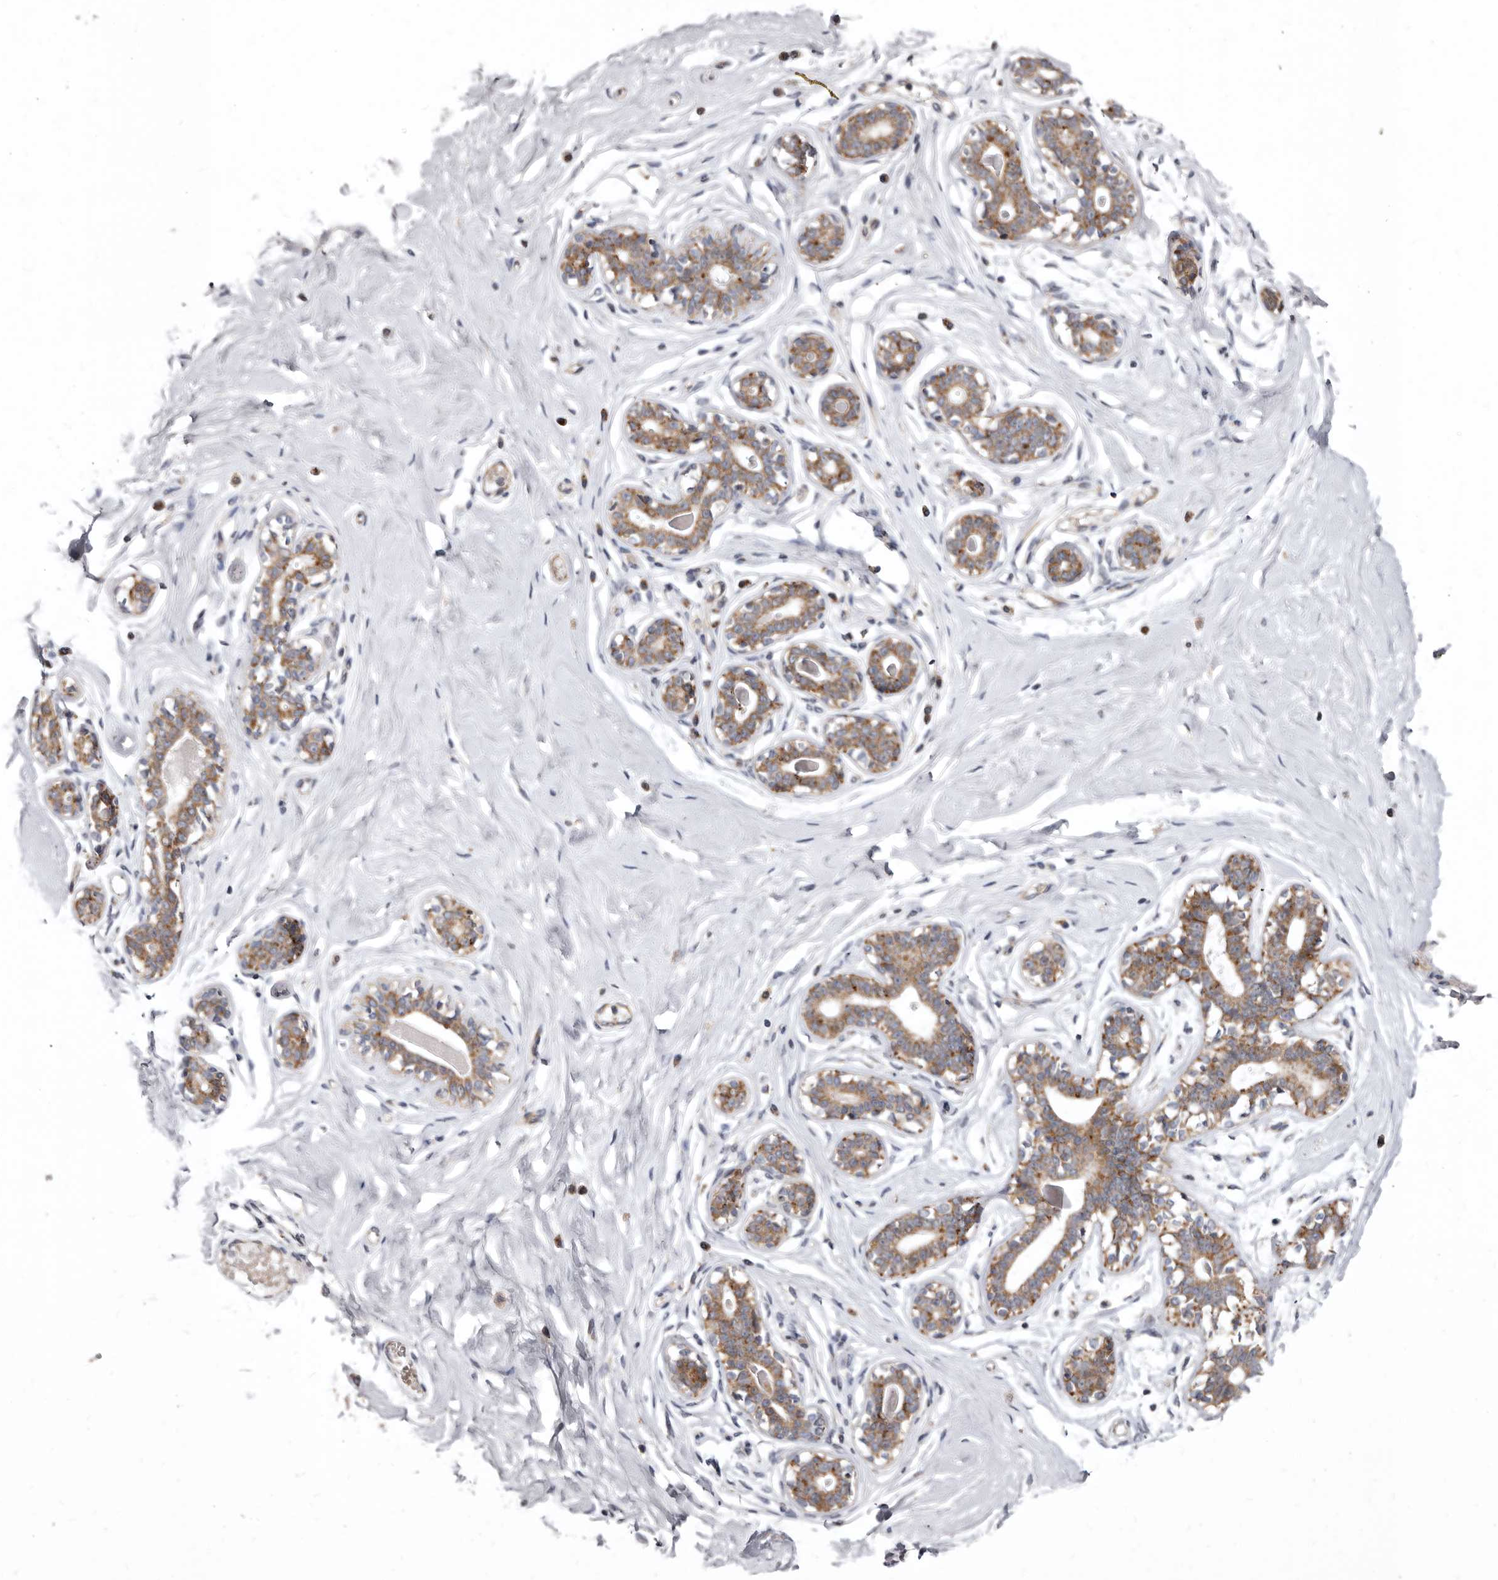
{"staining": {"intensity": "weak", "quantity": "25%-75%", "location": "cytoplasmic/membranous"}, "tissue": "breast", "cell_type": "Adipocytes", "image_type": "normal", "snomed": [{"axis": "morphology", "description": "Normal tissue, NOS"}, {"axis": "morphology", "description": "Adenoma, NOS"}, {"axis": "topography", "description": "Breast"}], "caption": "Immunohistochemistry (IHC) of benign breast demonstrates low levels of weak cytoplasmic/membranous staining in approximately 25%-75% of adipocytes.", "gene": "SMC4", "patient": {"sex": "female", "age": 23}}